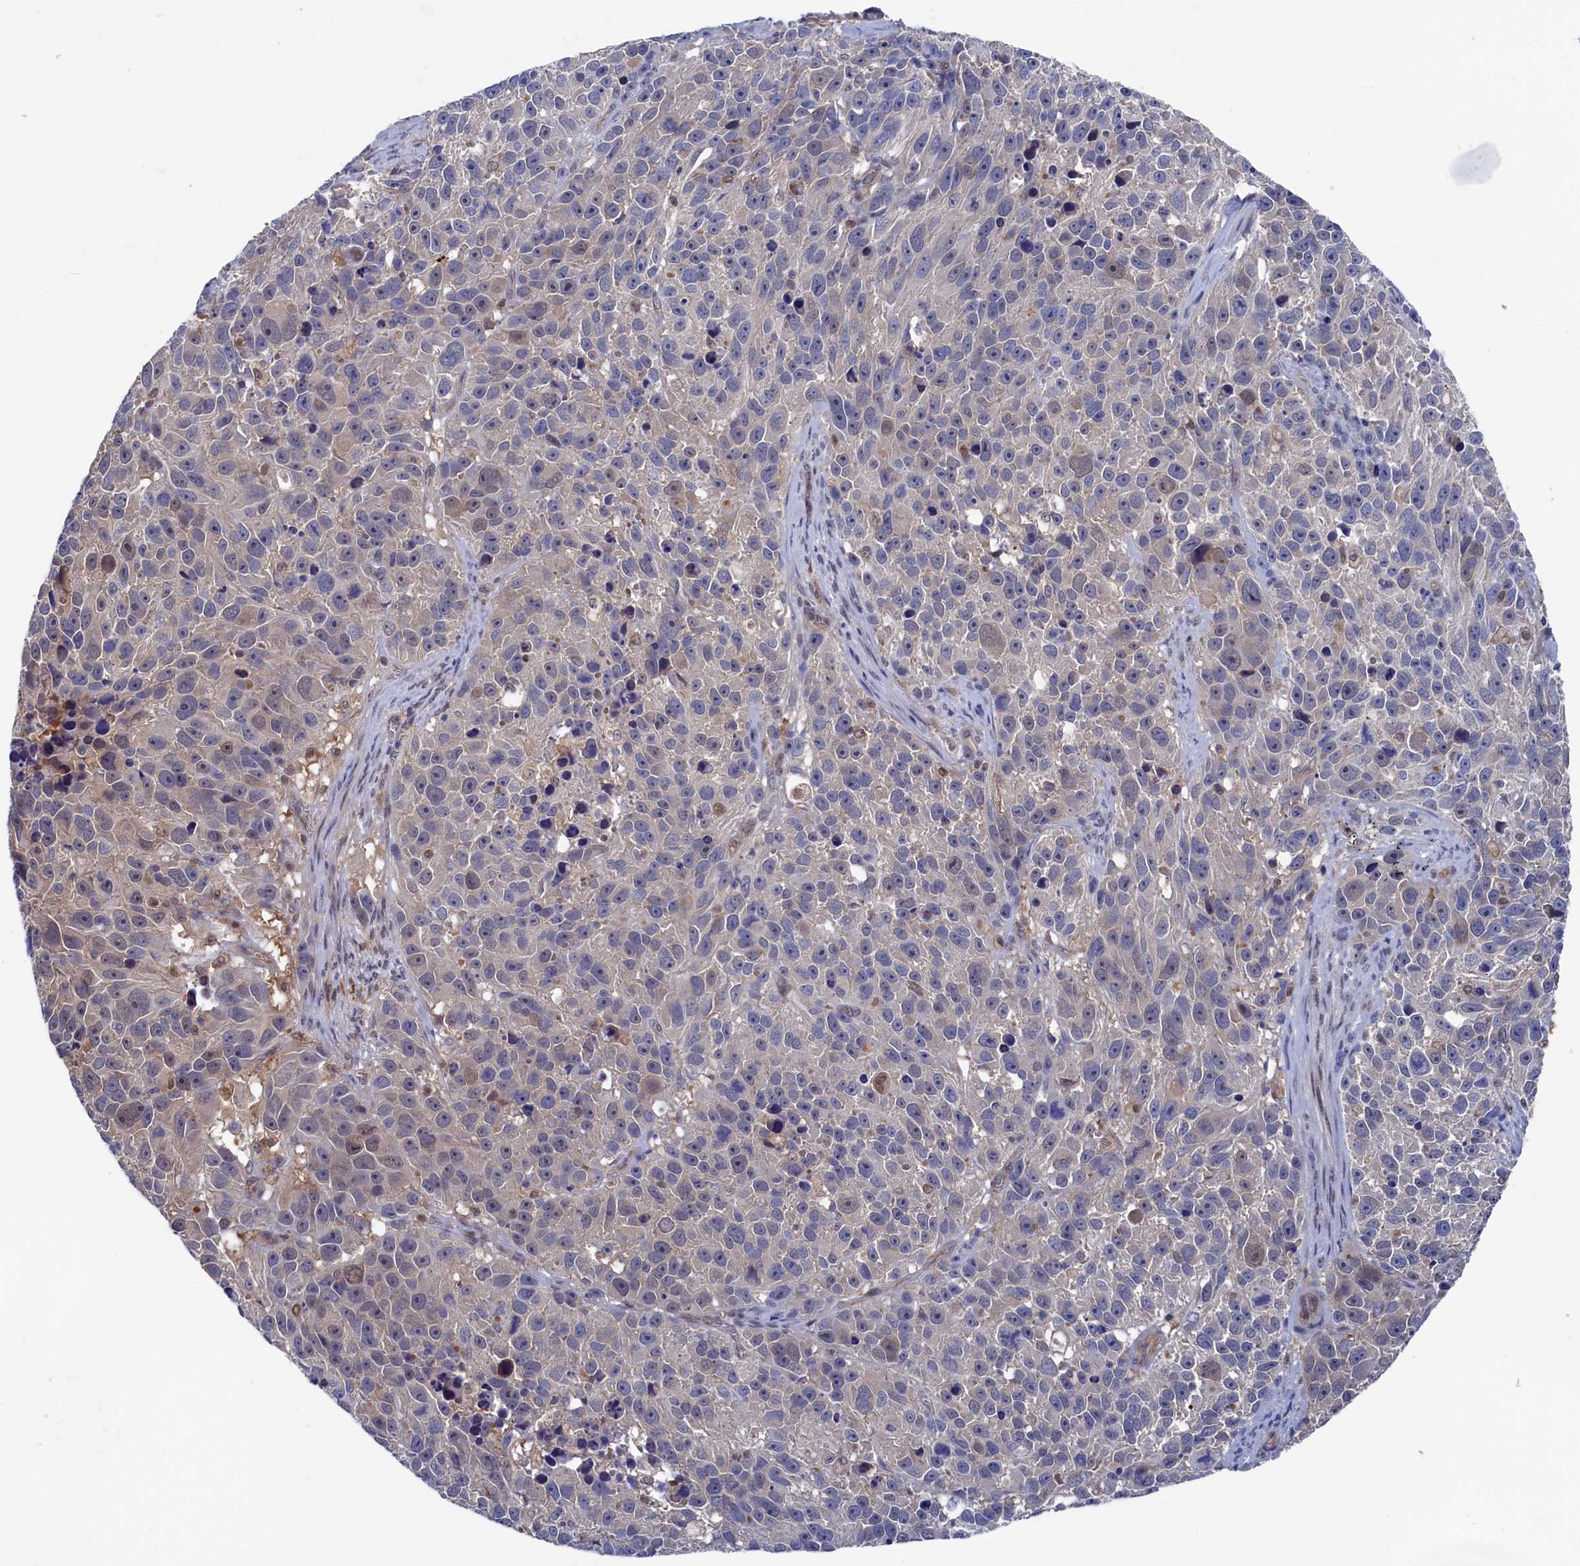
{"staining": {"intensity": "weak", "quantity": "<25%", "location": "nuclear"}, "tissue": "melanoma", "cell_type": "Tumor cells", "image_type": "cancer", "snomed": [{"axis": "morphology", "description": "Malignant melanoma, NOS"}, {"axis": "topography", "description": "Skin"}], "caption": "IHC micrograph of neoplastic tissue: human melanoma stained with DAB demonstrates no significant protein expression in tumor cells. Nuclei are stained in blue.", "gene": "RNH1", "patient": {"sex": "male", "age": 84}}